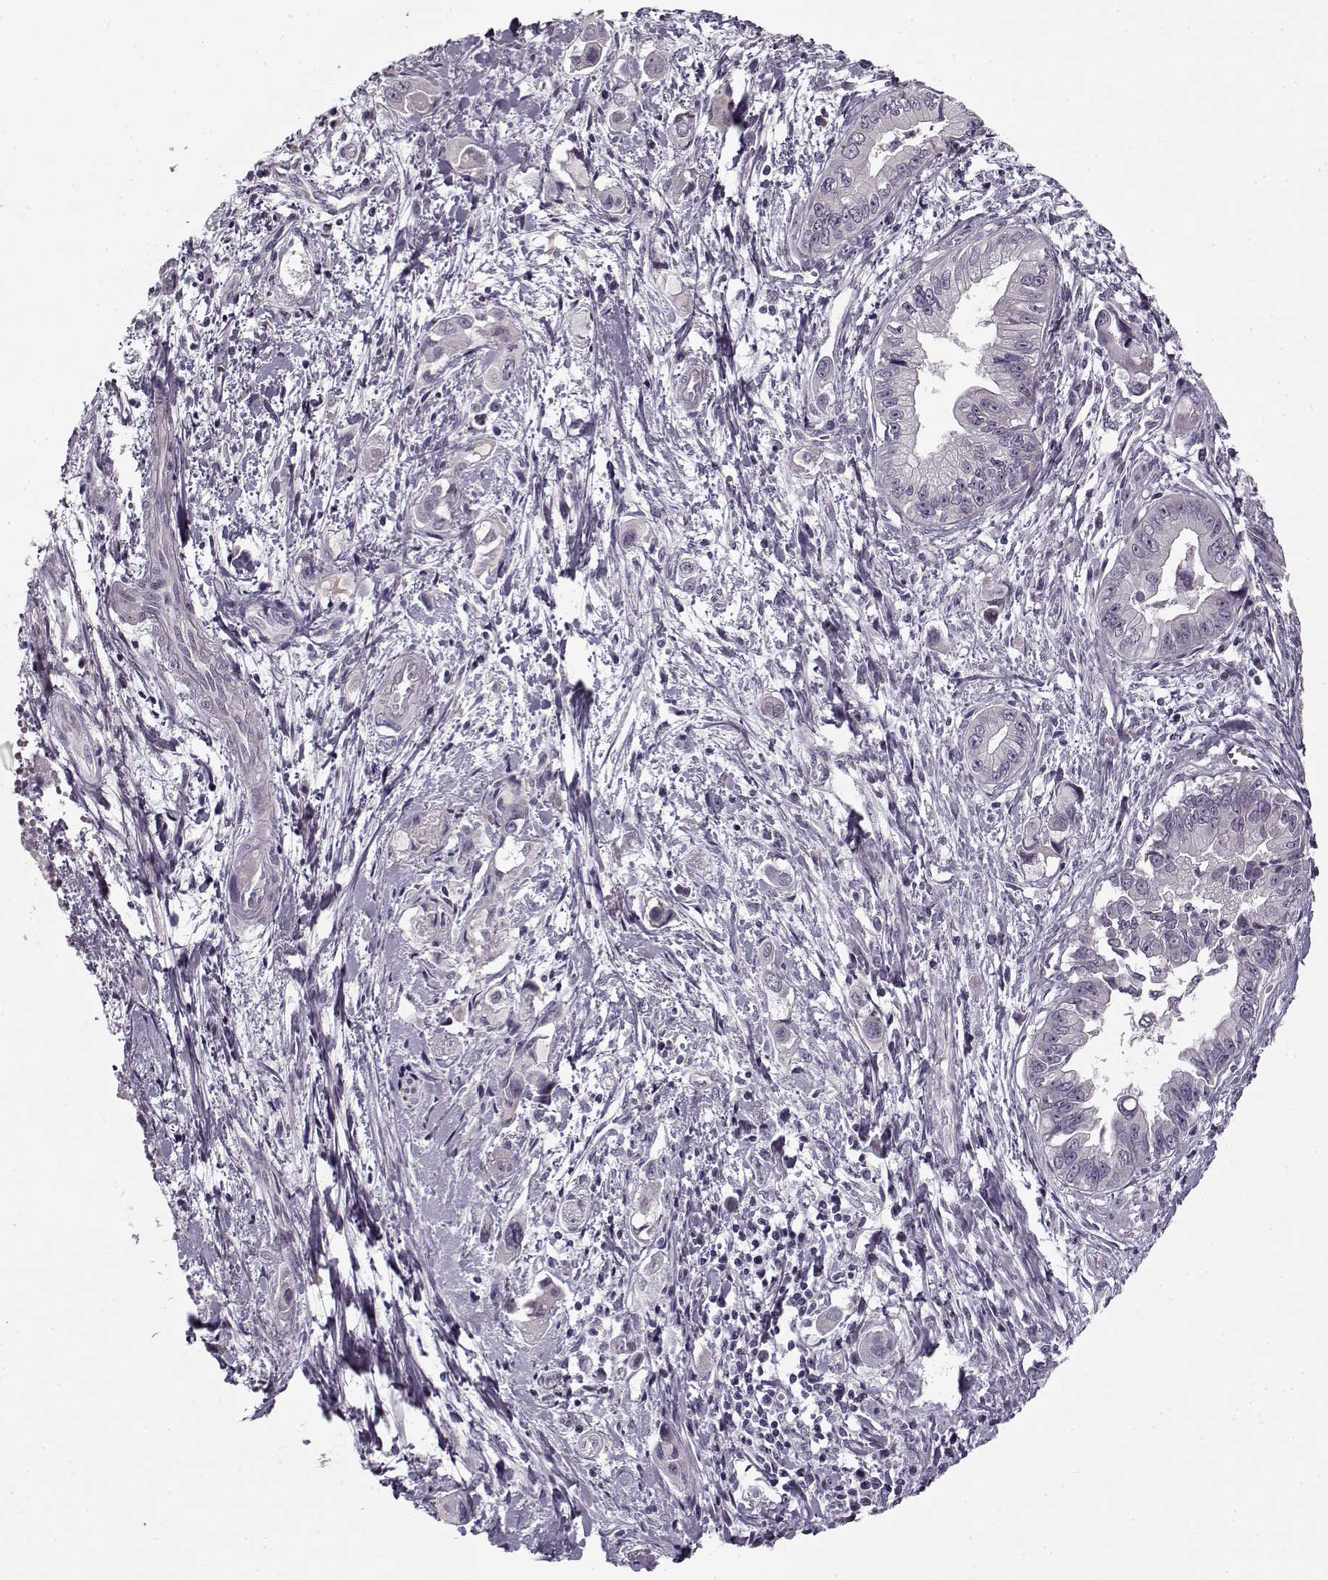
{"staining": {"intensity": "negative", "quantity": "none", "location": "none"}, "tissue": "pancreatic cancer", "cell_type": "Tumor cells", "image_type": "cancer", "snomed": [{"axis": "morphology", "description": "Adenocarcinoma, NOS"}, {"axis": "topography", "description": "Pancreas"}], "caption": "A photomicrograph of human pancreatic adenocarcinoma is negative for staining in tumor cells.", "gene": "PNMT", "patient": {"sex": "male", "age": 60}}